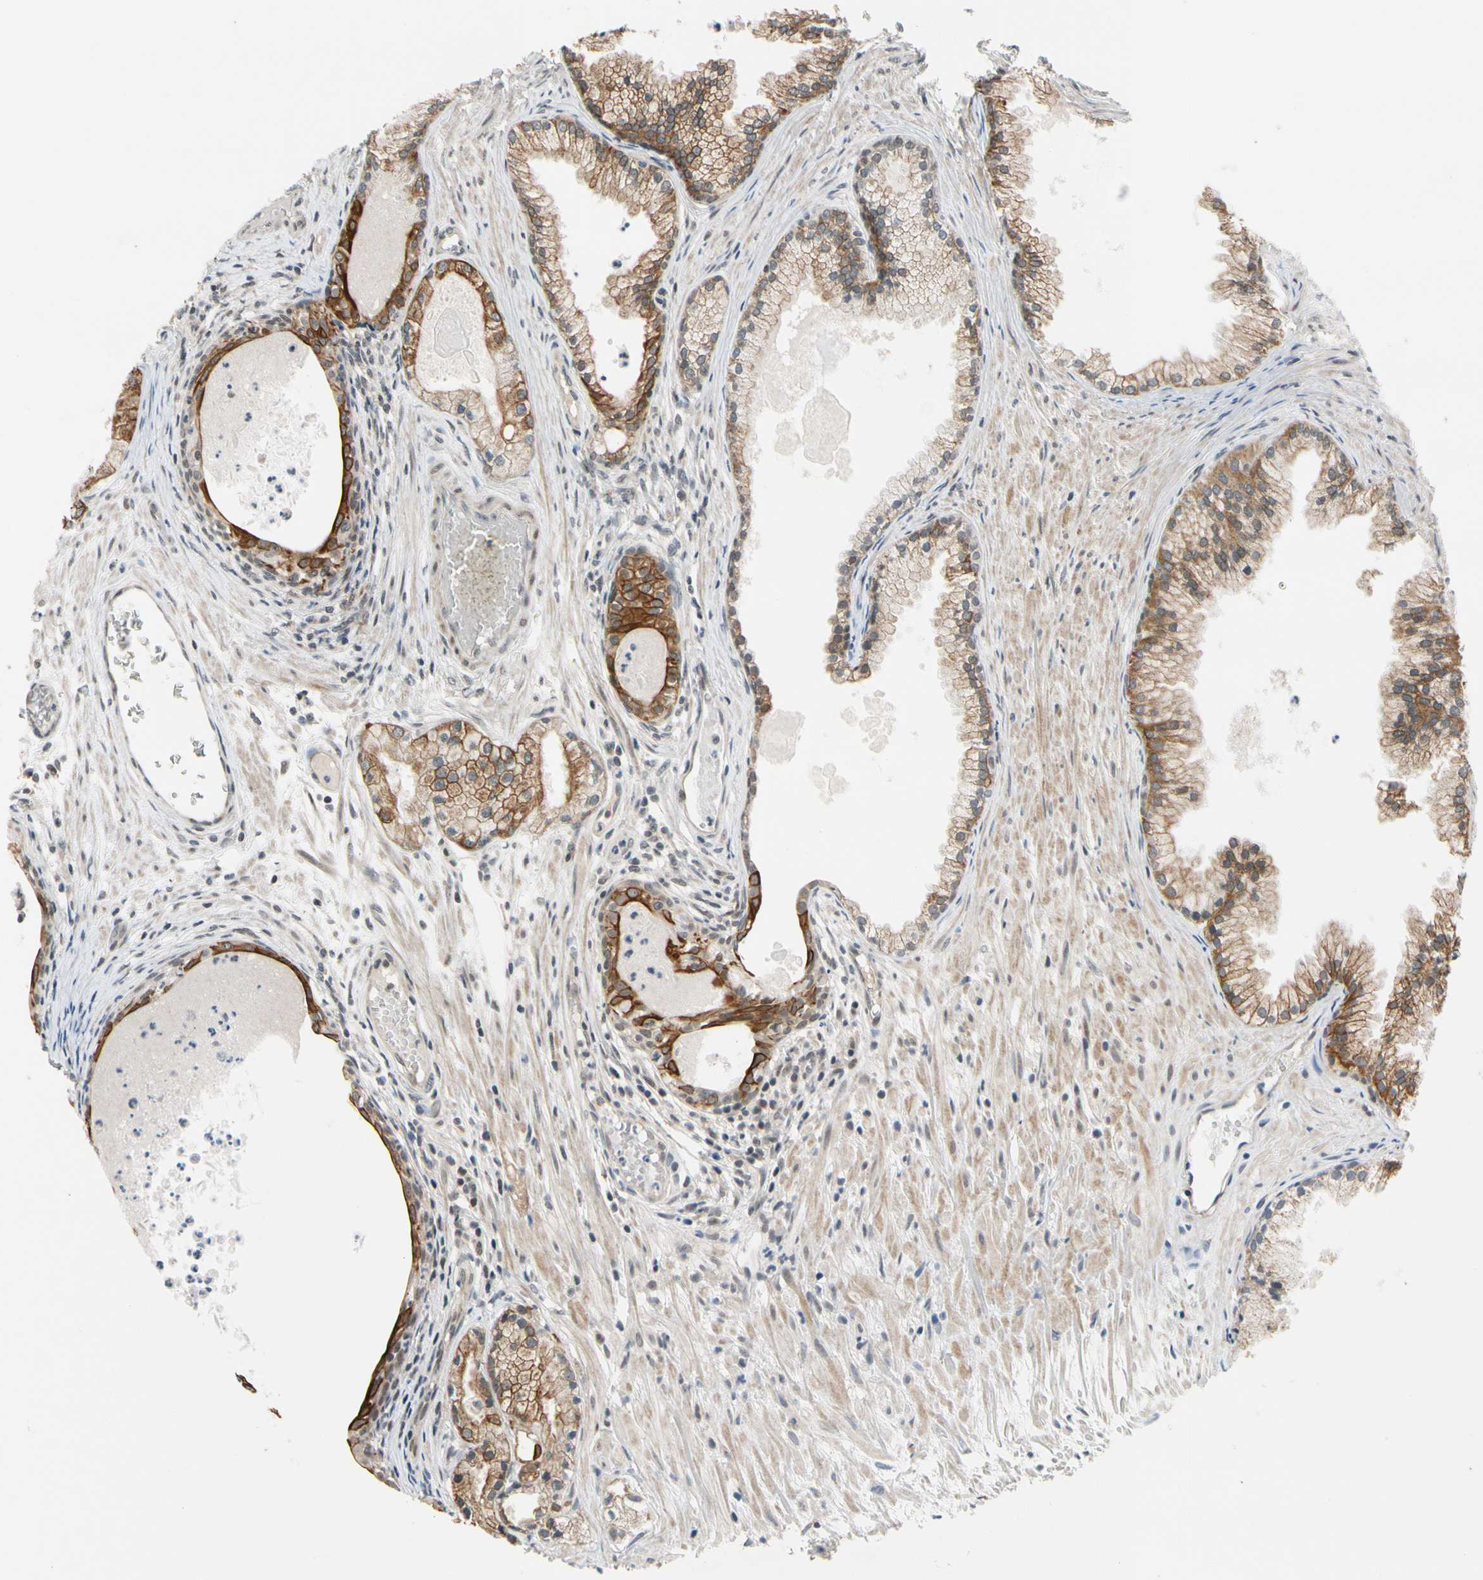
{"staining": {"intensity": "strong", "quantity": ">75%", "location": "cytoplasmic/membranous"}, "tissue": "prostate cancer", "cell_type": "Tumor cells", "image_type": "cancer", "snomed": [{"axis": "morphology", "description": "Adenocarcinoma, Low grade"}, {"axis": "topography", "description": "Prostate"}], "caption": "This is an image of immunohistochemistry (IHC) staining of adenocarcinoma (low-grade) (prostate), which shows strong expression in the cytoplasmic/membranous of tumor cells.", "gene": "TAF12", "patient": {"sex": "male", "age": 72}}